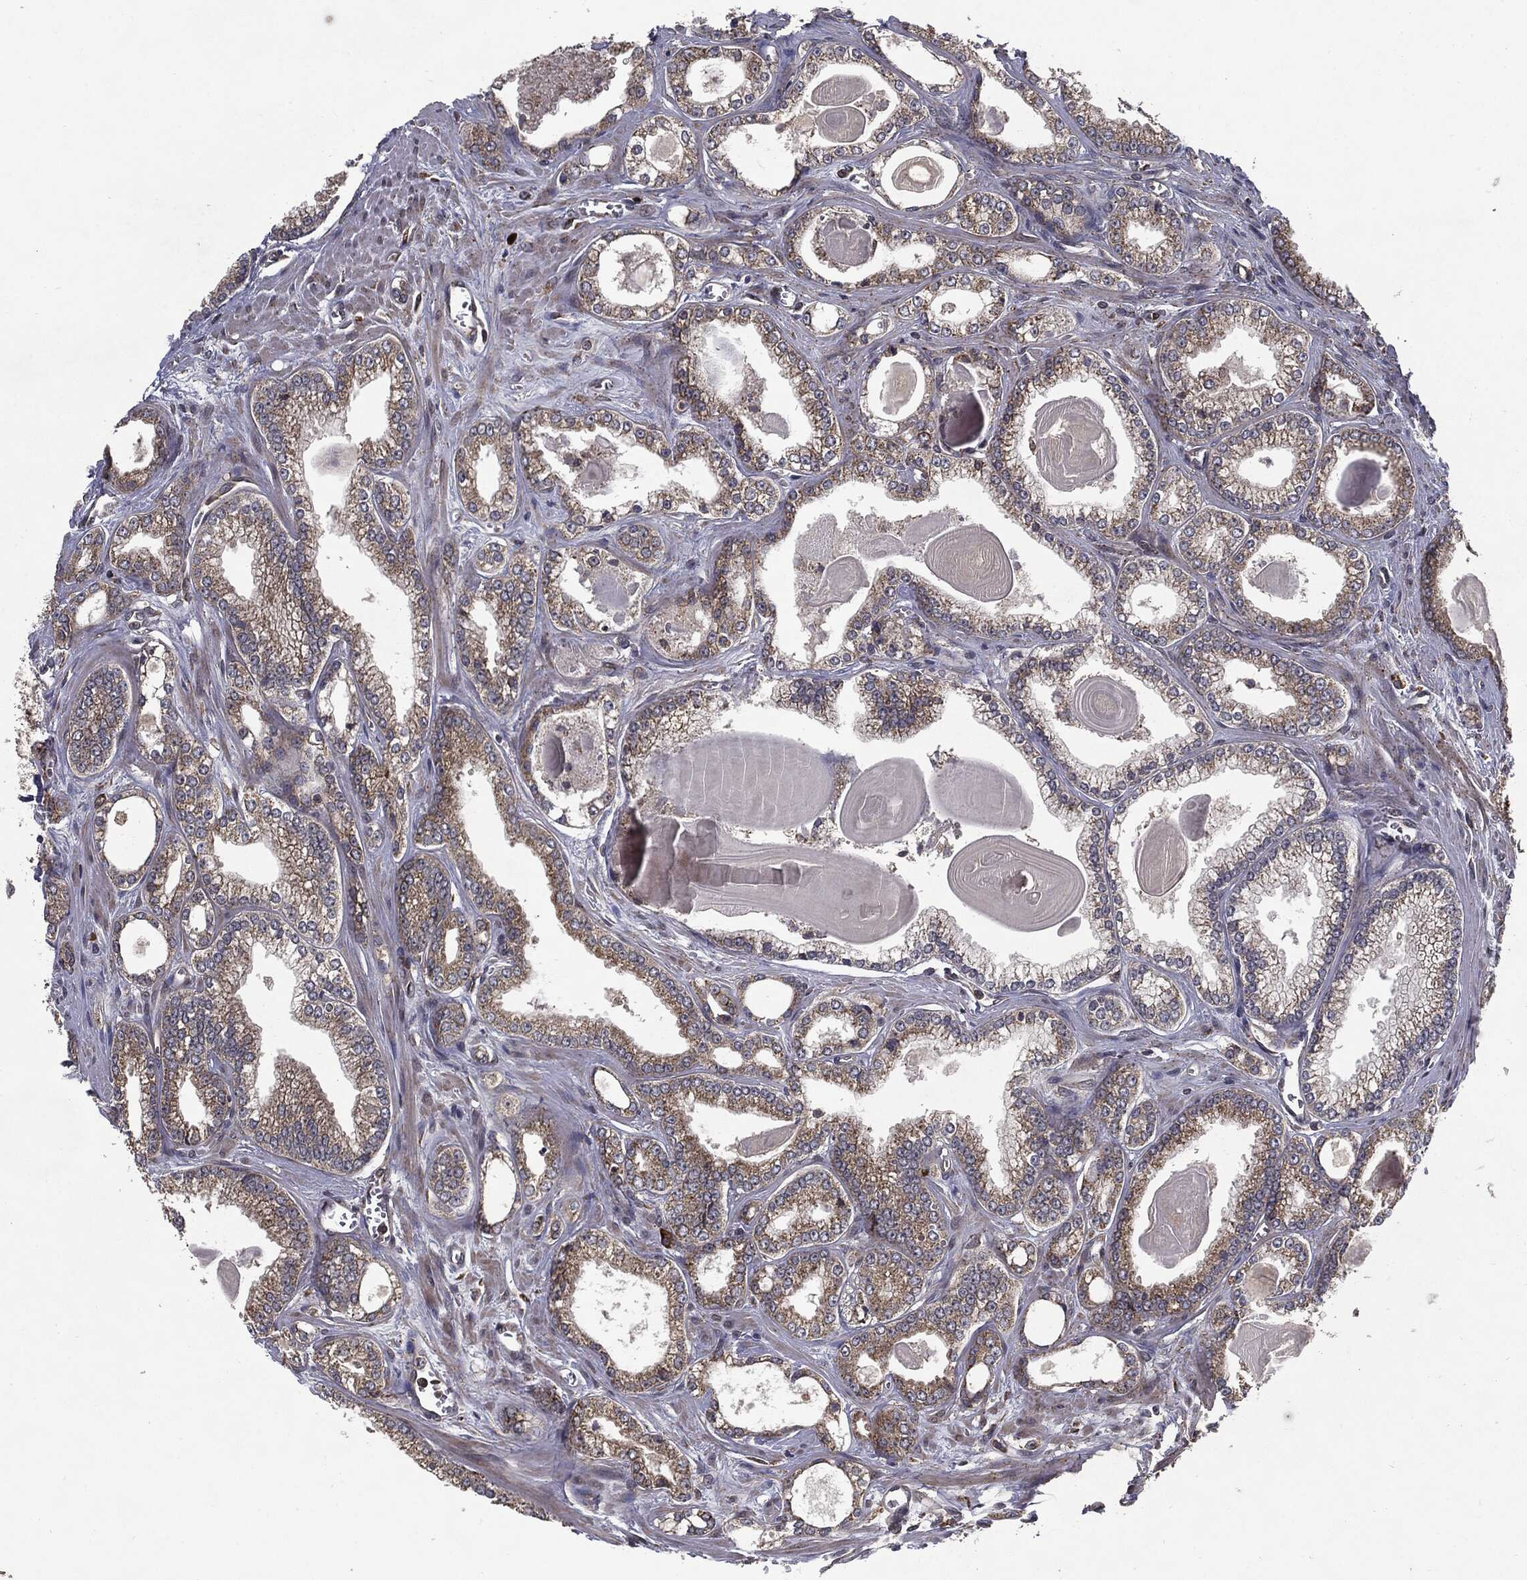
{"staining": {"intensity": "moderate", "quantity": "25%-75%", "location": "cytoplasmic/membranous"}, "tissue": "prostate cancer", "cell_type": "Tumor cells", "image_type": "cancer", "snomed": [{"axis": "morphology", "description": "Adenocarcinoma, Medium grade"}, {"axis": "topography", "description": "Prostate"}], "caption": "Prostate cancer stained with a protein marker demonstrates moderate staining in tumor cells.", "gene": "HDAC5", "patient": {"sex": "male", "age": 71}}